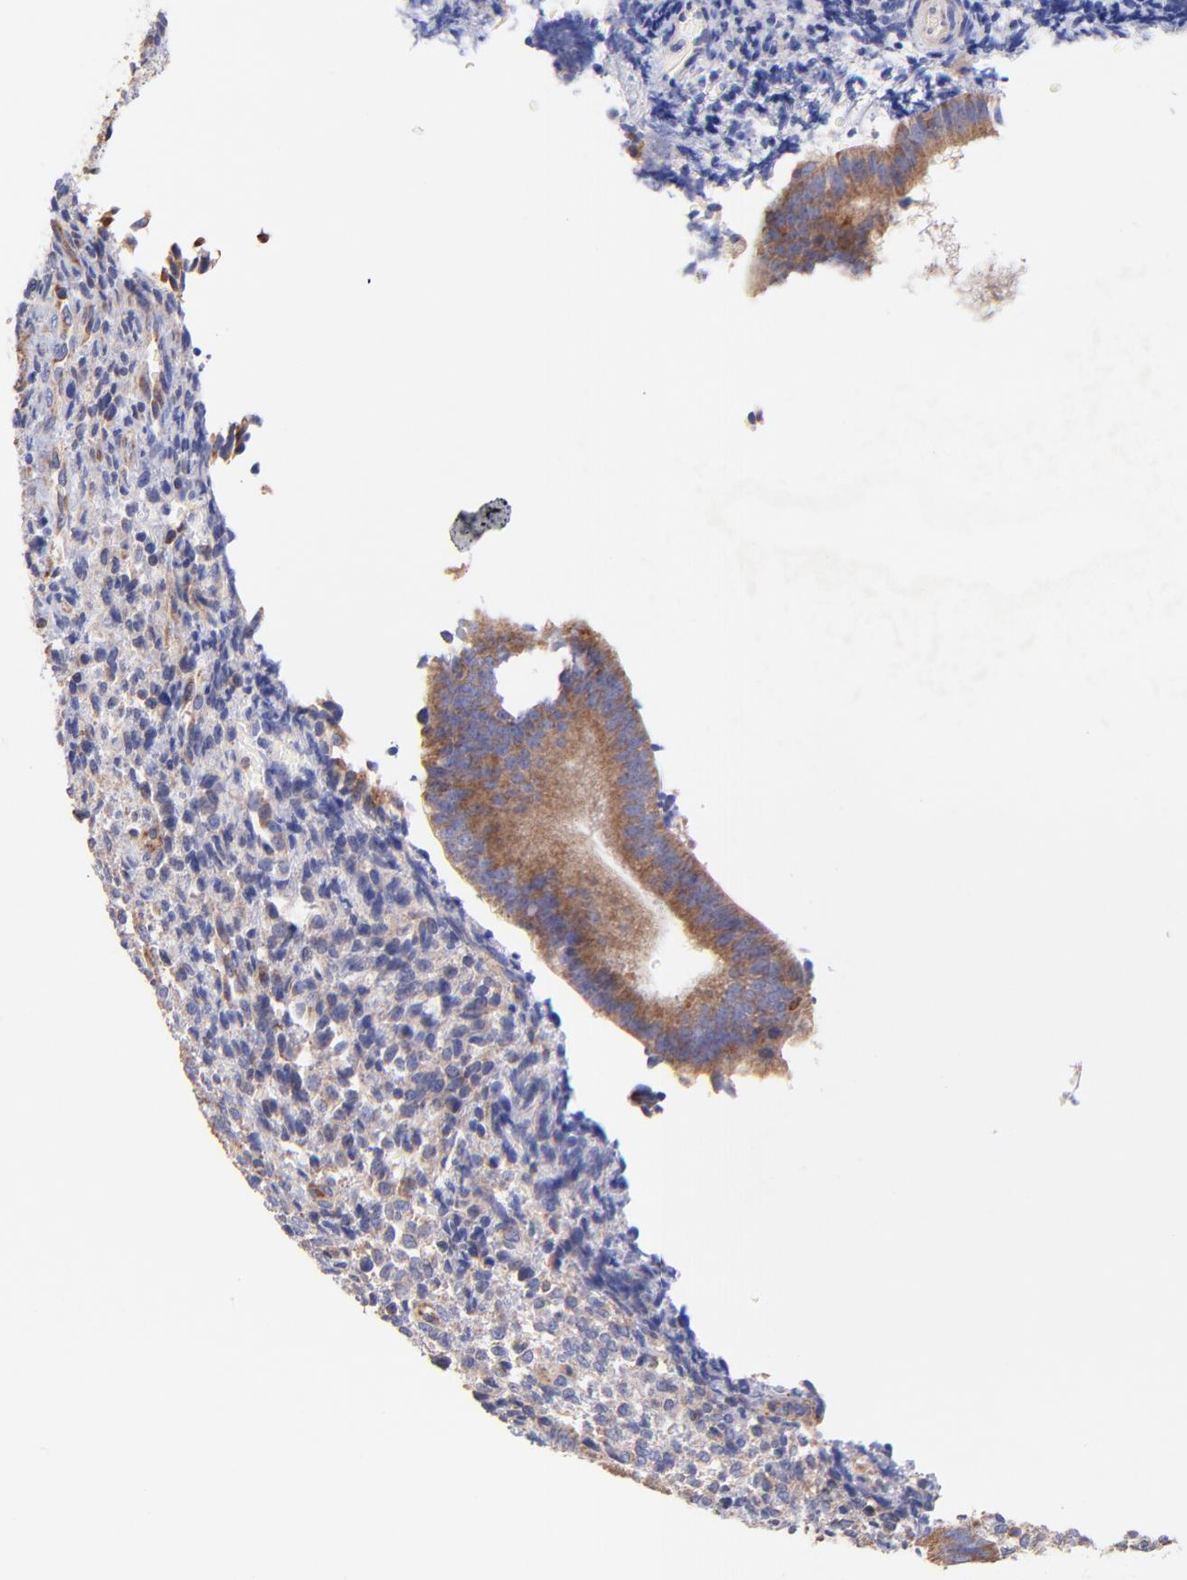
{"staining": {"intensity": "weak", "quantity": "<25%", "location": "cytoplasmic/membranous"}, "tissue": "endometrium", "cell_type": "Cells in endometrial stroma", "image_type": "normal", "snomed": [{"axis": "morphology", "description": "Normal tissue, NOS"}, {"axis": "topography", "description": "Uterus"}, {"axis": "topography", "description": "Endometrium"}], "caption": "Cells in endometrial stroma are negative for brown protein staining in benign endometrium.", "gene": "PREX1", "patient": {"sex": "female", "age": 33}}